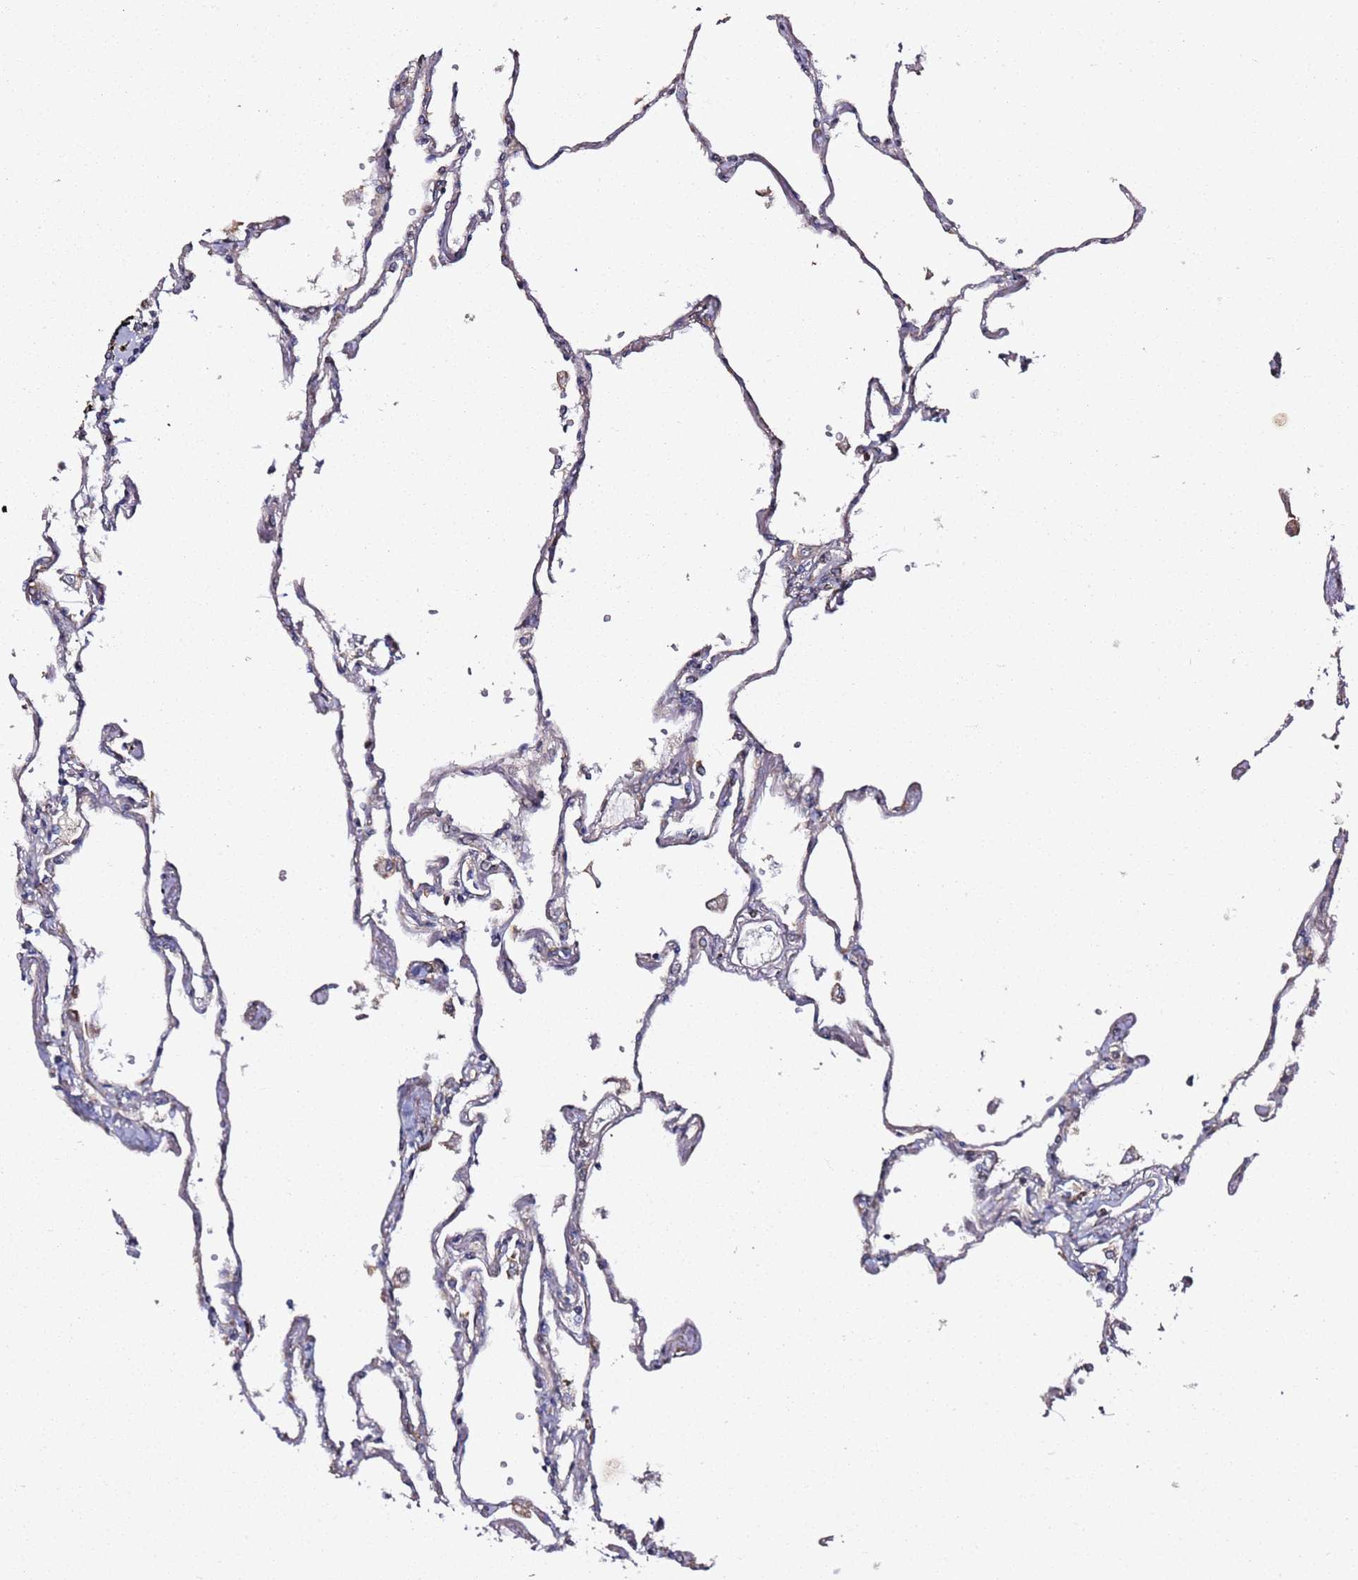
{"staining": {"intensity": "moderate", "quantity": "25%-75%", "location": "cytoplasmic/membranous"}, "tissue": "lung", "cell_type": "Alveolar cells", "image_type": "normal", "snomed": [{"axis": "morphology", "description": "Normal tissue, NOS"}, {"axis": "topography", "description": "Lung"}], "caption": "Immunohistochemistry staining of benign lung, which shows medium levels of moderate cytoplasmic/membranous staining in approximately 25%-75% of alveolar cells indicating moderate cytoplasmic/membranous protein expression. The staining was performed using DAB (brown) for protein detection and nuclei were counterstained in hematoxylin (blue).", "gene": "PRKAB2", "patient": {"sex": "female", "age": 67}}